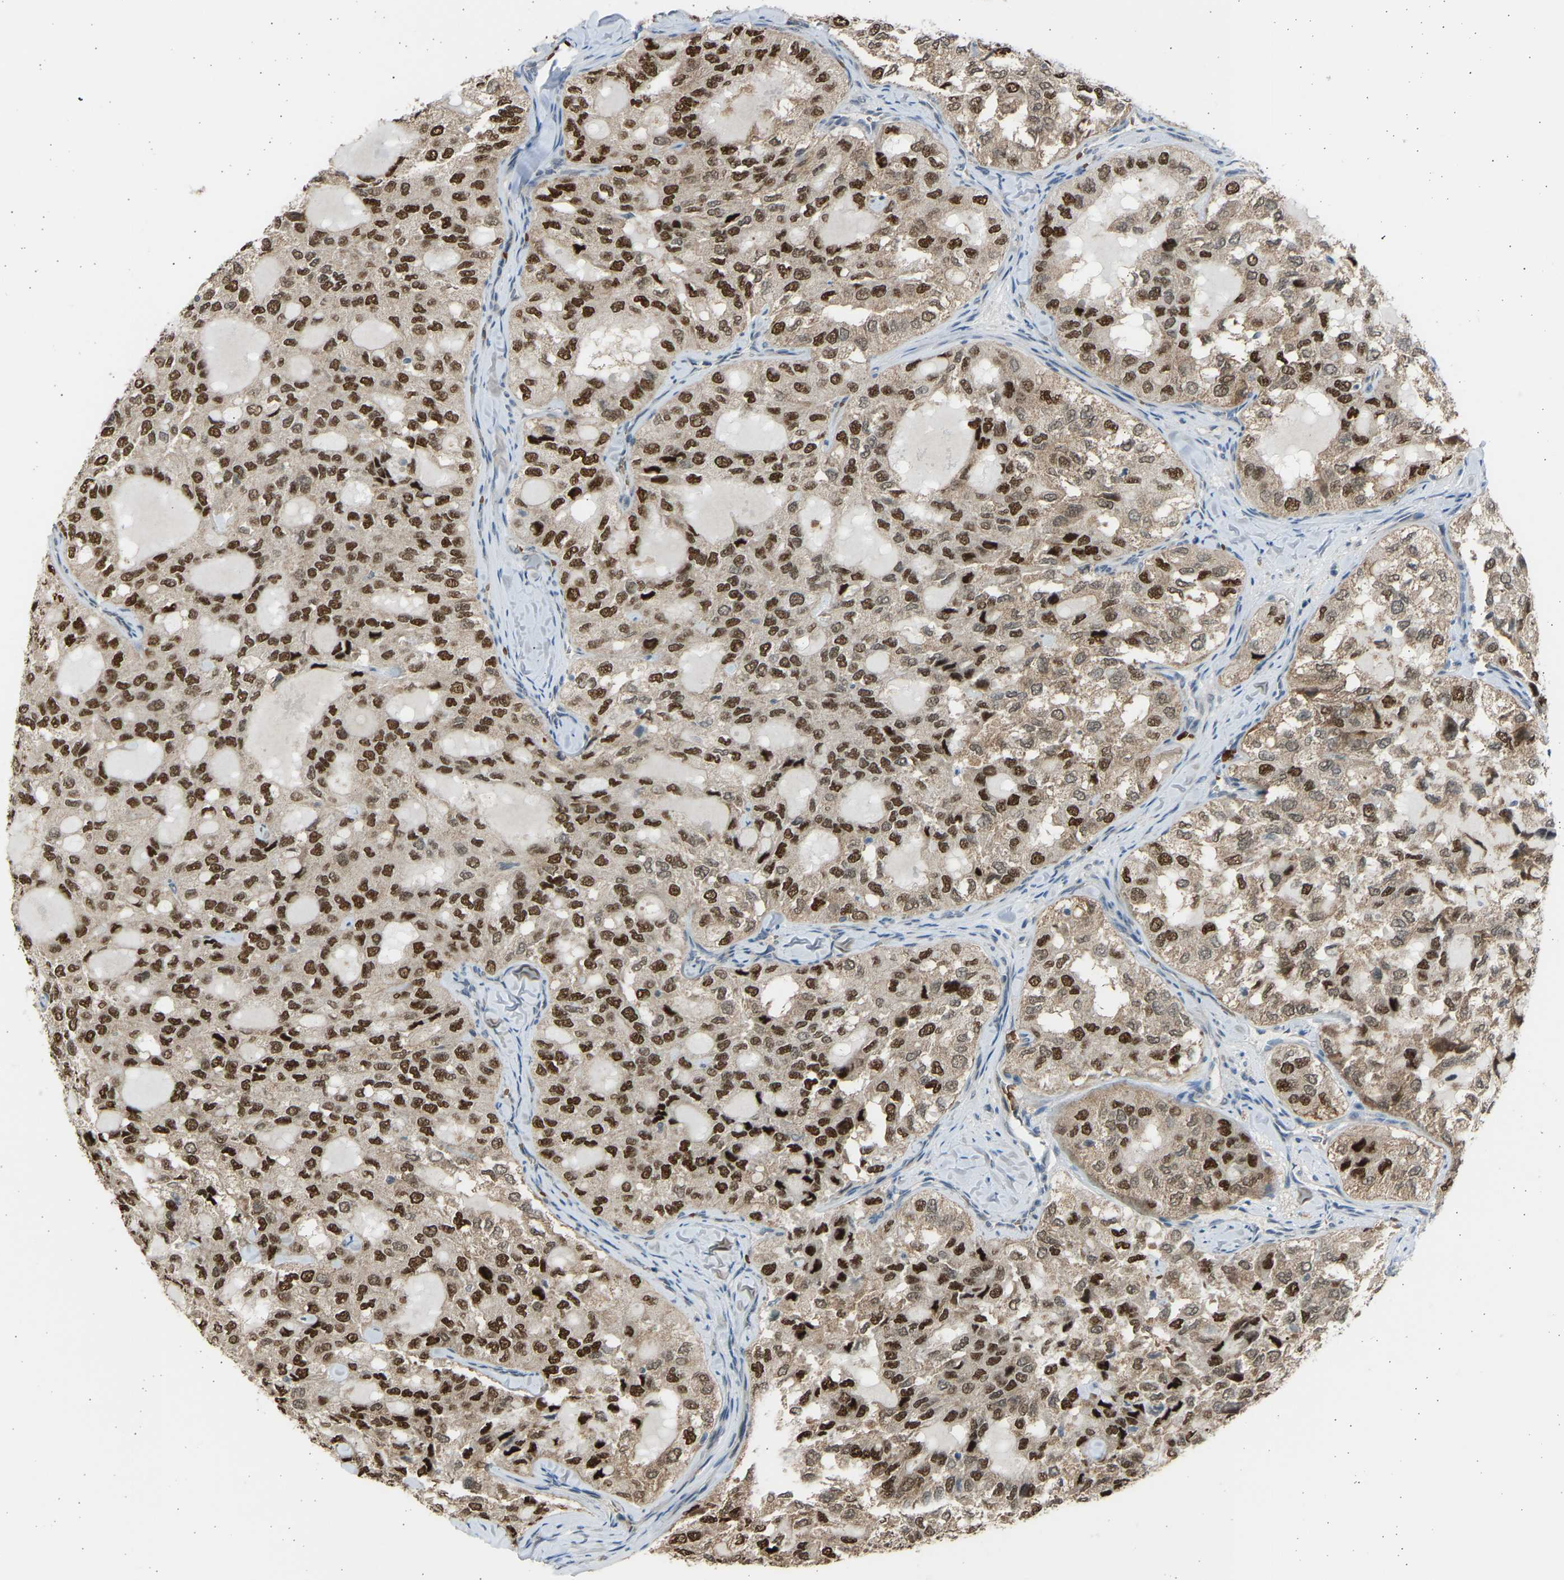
{"staining": {"intensity": "strong", "quantity": ">75%", "location": "nuclear"}, "tissue": "thyroid cancer", "cell_type": "Tumor cells", "image_type": "cancer", "snomed": [{"axis": "morphology", "description": "Follicular adenoma carcinoma, NOS"}, {"axis": "topography", "description": "Thyroid gland"}], "caption": "Approximately >75% of tumor cells in follicular adenoma carcinoma (thyroid) display strong nuclear protein expression as visualized by brown immunohistochemical staining.", "gene": "BIRC2", "patient": {"sex": "male", "age": 75}}